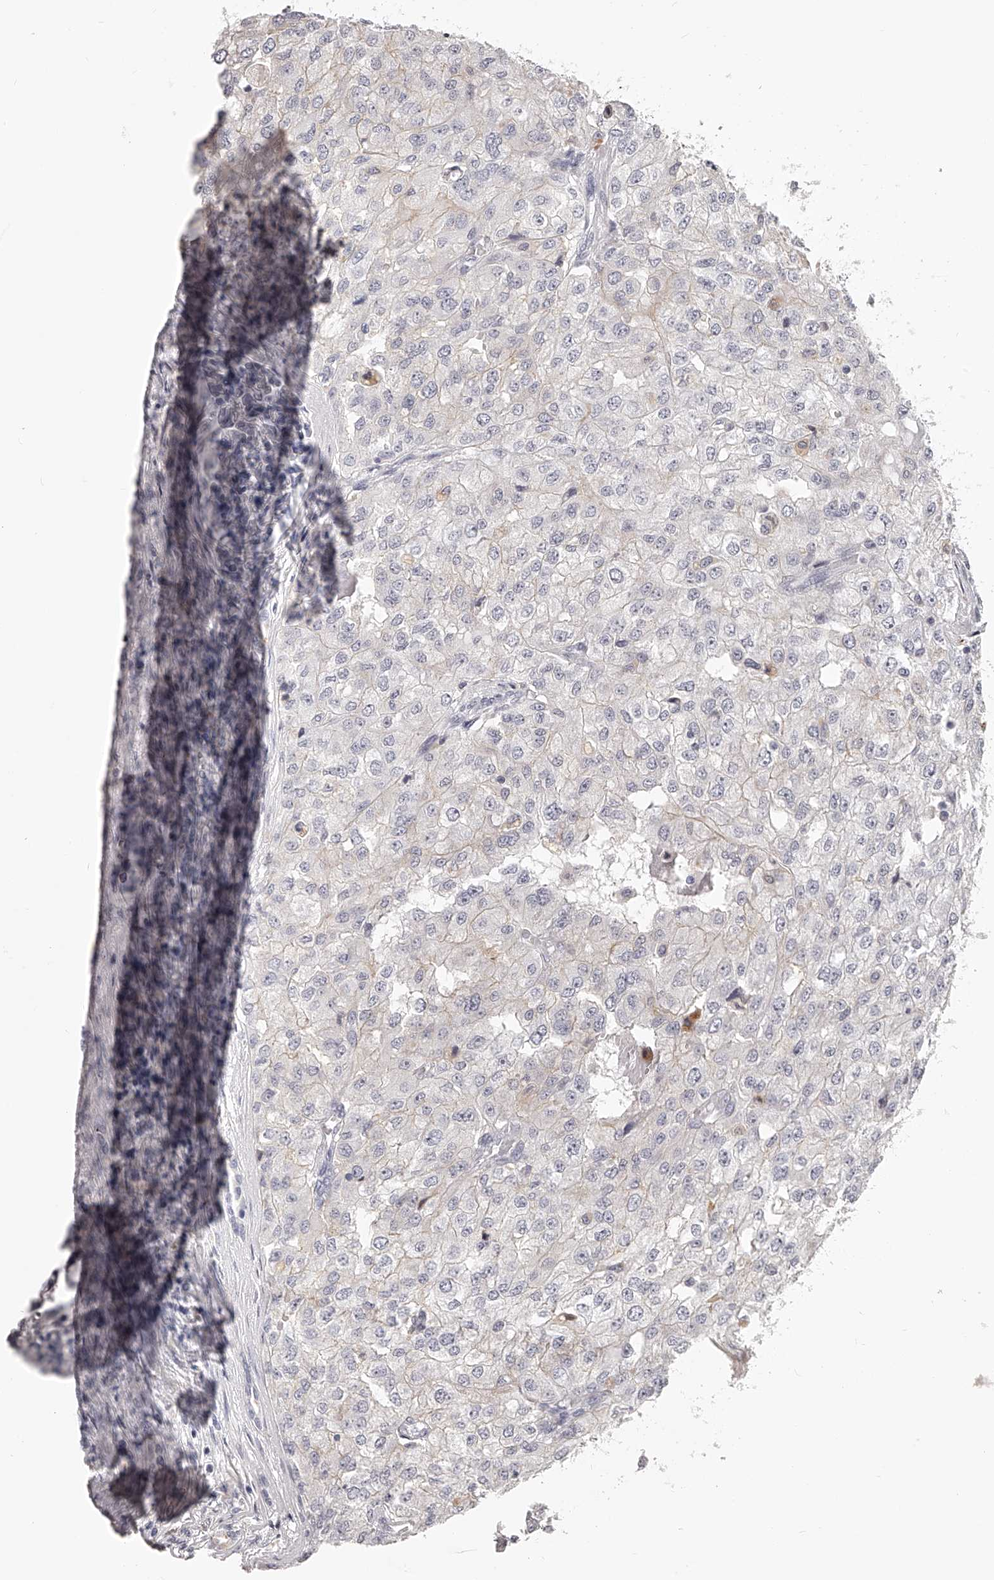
{"staining": {"intensity": "negative", "quantity": "none", "location": "none"}, "tissue": "renal cancer", "cell_type": "Tumor cells", "image_type": "cancer", "snomed": [{"axis": "morphology", "description": "Adenocarcinoma, NOS"}, {"axis": "topography", "description": "Kidney"}], "caption": "Human renal cancer (adenocarcinoma) stained for a protein using immunohistochemistry shows no expression in tumor cells.", "gene": "DMRT1", "patient": {"sex": "female", "age": 54}}